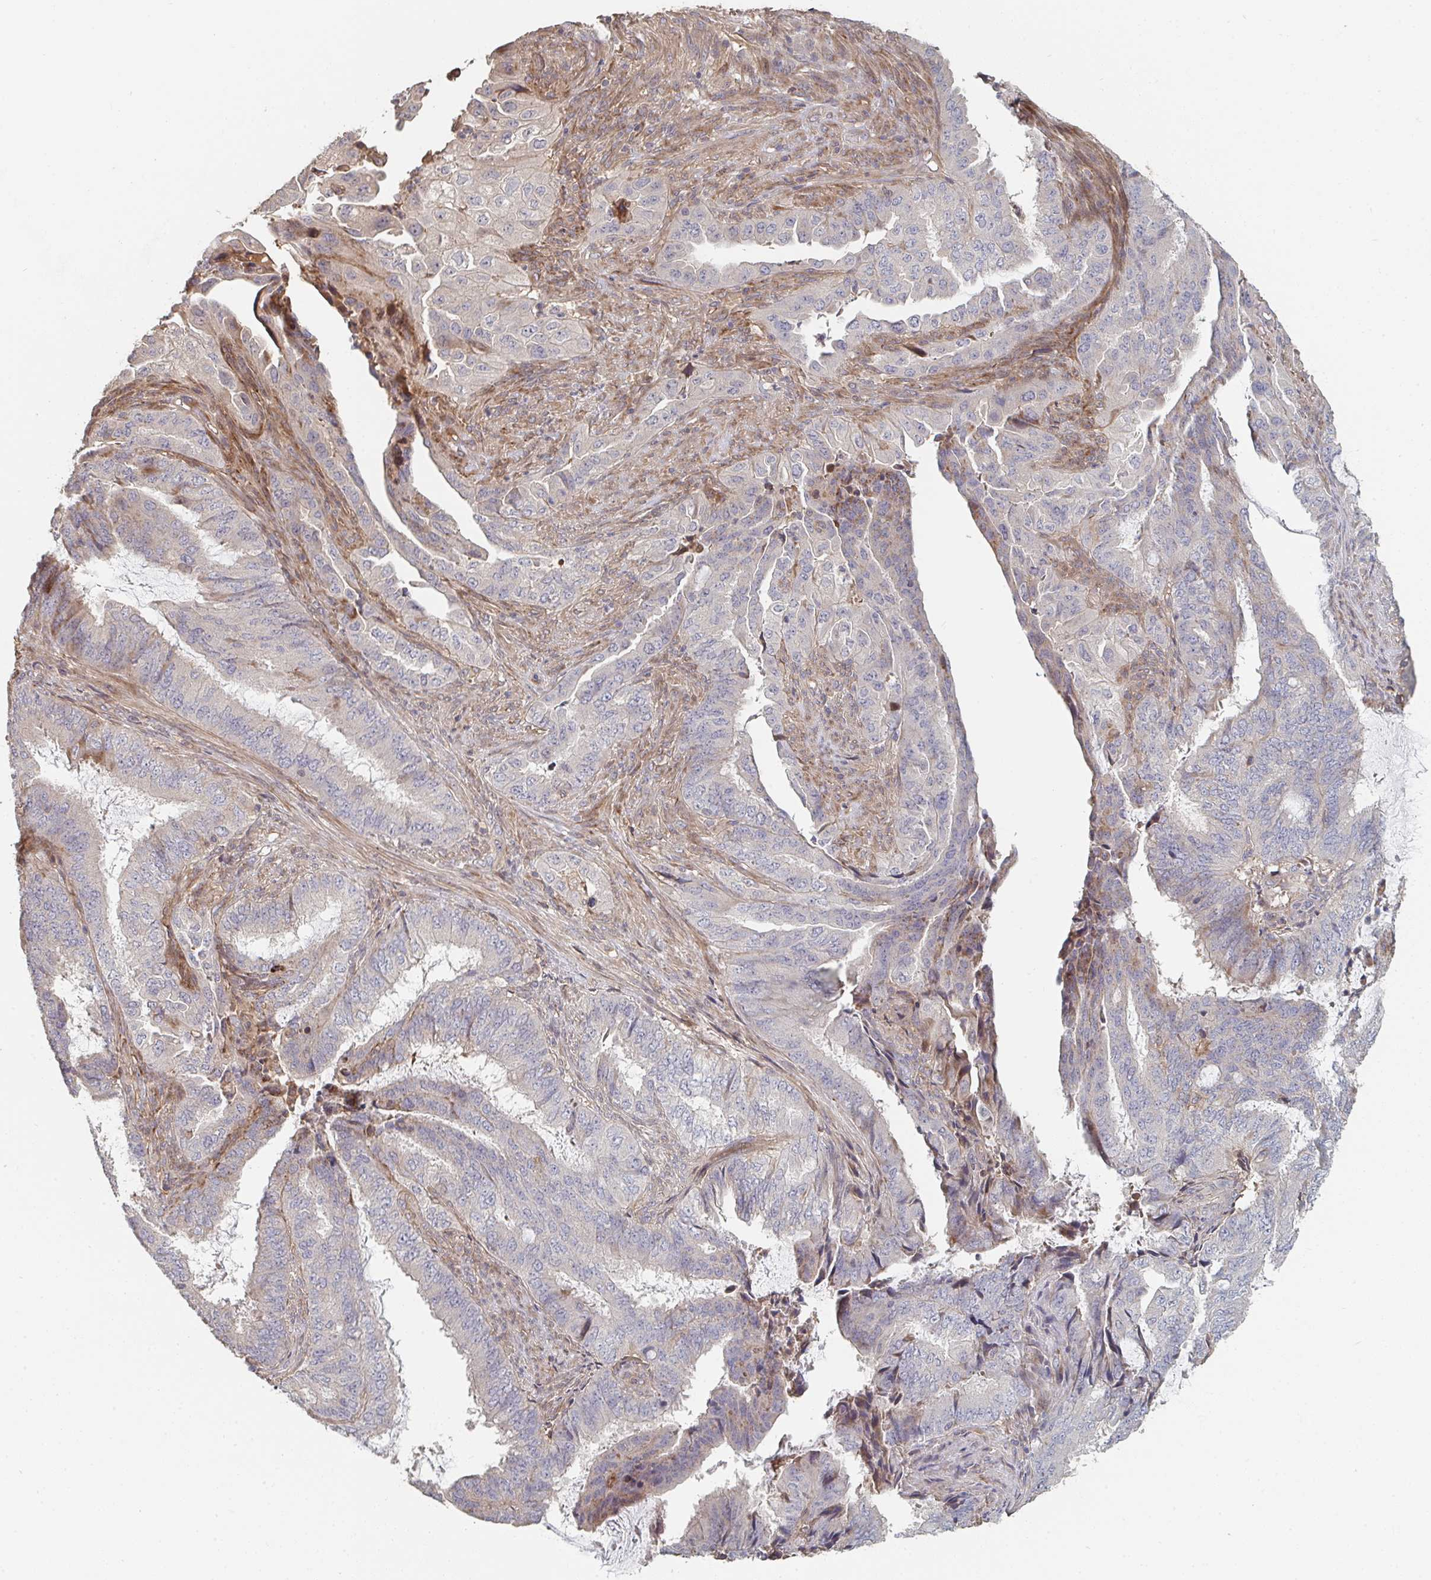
{"staining": {"intensity": "negative", "quantity": "none", "location": "none"}, "tissue": "endometrial cancer", "cell_type": "Tumor cells", "image_type": "cancer", "snomed": [{"axis": "morphology", "description": "Adenocarcinoma, NOS"}, {"axis": "topography", "description": "Endometrium"}], "caption": "Endometrial adenocarcinoma stained for a protein using immunohistochemistry (IHC) reveals no positivity tumor cells.", "gene": "PTEN", "patient": {"sex": "female", "age": 51}}